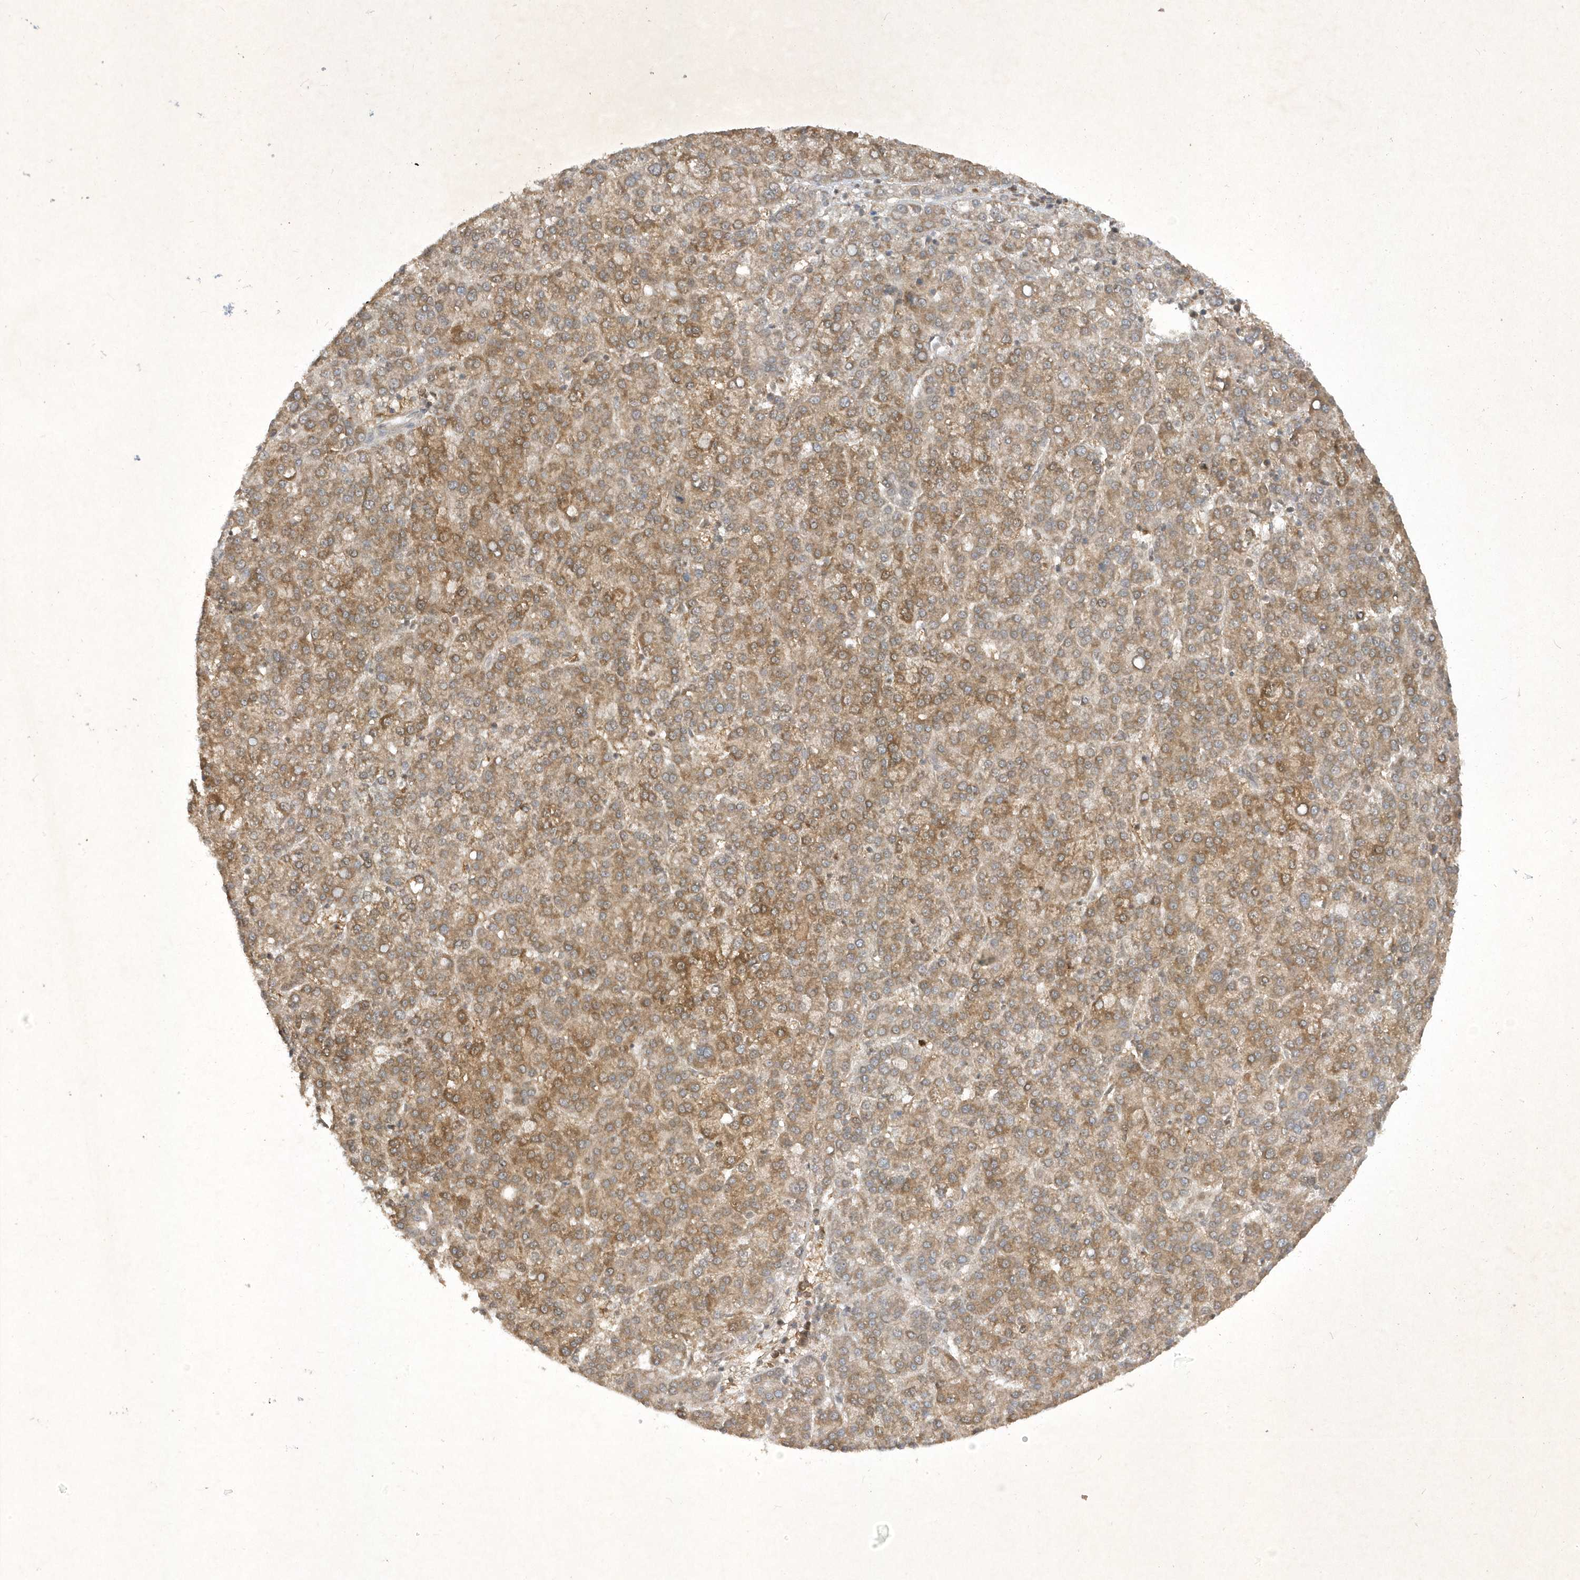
{"staining": {"intensity": "moderate", "quantity": ">75%", "location": "cytoplasmic/membranous"}, "tissue": "liver cancer", "cell_type": "Tumor cells", "image_type": "cancer", "snomed": [{"axis": "morphology", "description": "Carcinoma, Hepatocellular, NOS"}, {"axis": "topography", "description": "Liver"}], "caption": "IHC (DAB) staining of liver cancer shows moderate cytoplasmic/membranous protein staining in about >75% of tumor cells. The protein is shown in brown color, while the nuclei are stained blue.", "gene": "ZNF213", "patient": {"sex": "female", "age": 58}}